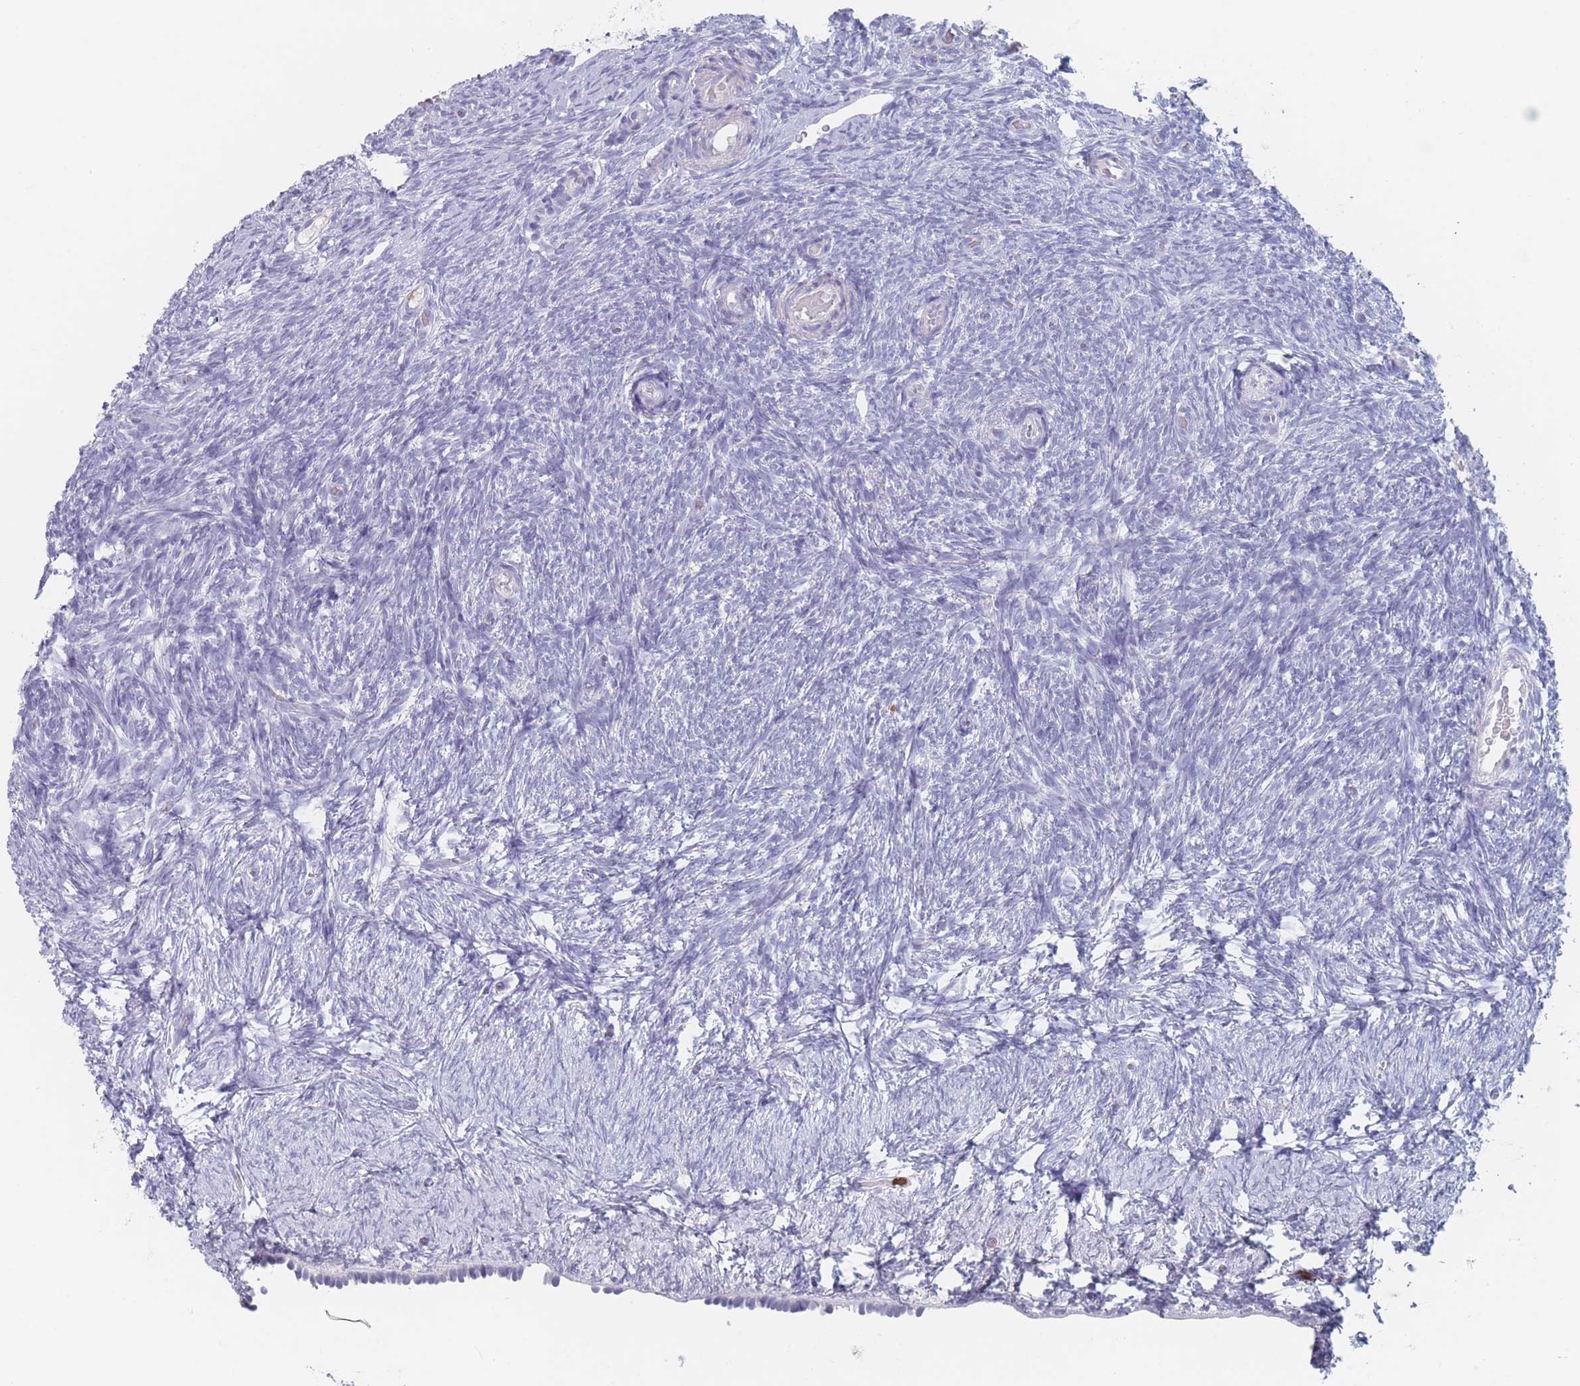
{"staining": {"intensity": "negative", "quantity": "none", "location": "none"}, "tissue": "ovary", "cell_type": "Ovarian stroma cells", "image_type": "normal", "snomed": [{"axis": "morphology", "description": "Normal tissue, NOS"}, {"axis": "topography", "description": "Ovary"}], "caption": "The histopathology image displays no significant staining in ovarian stroma cells of ovary.", "gene": "ATP1A3", "patient": {"sex": "female", "age": 39}}